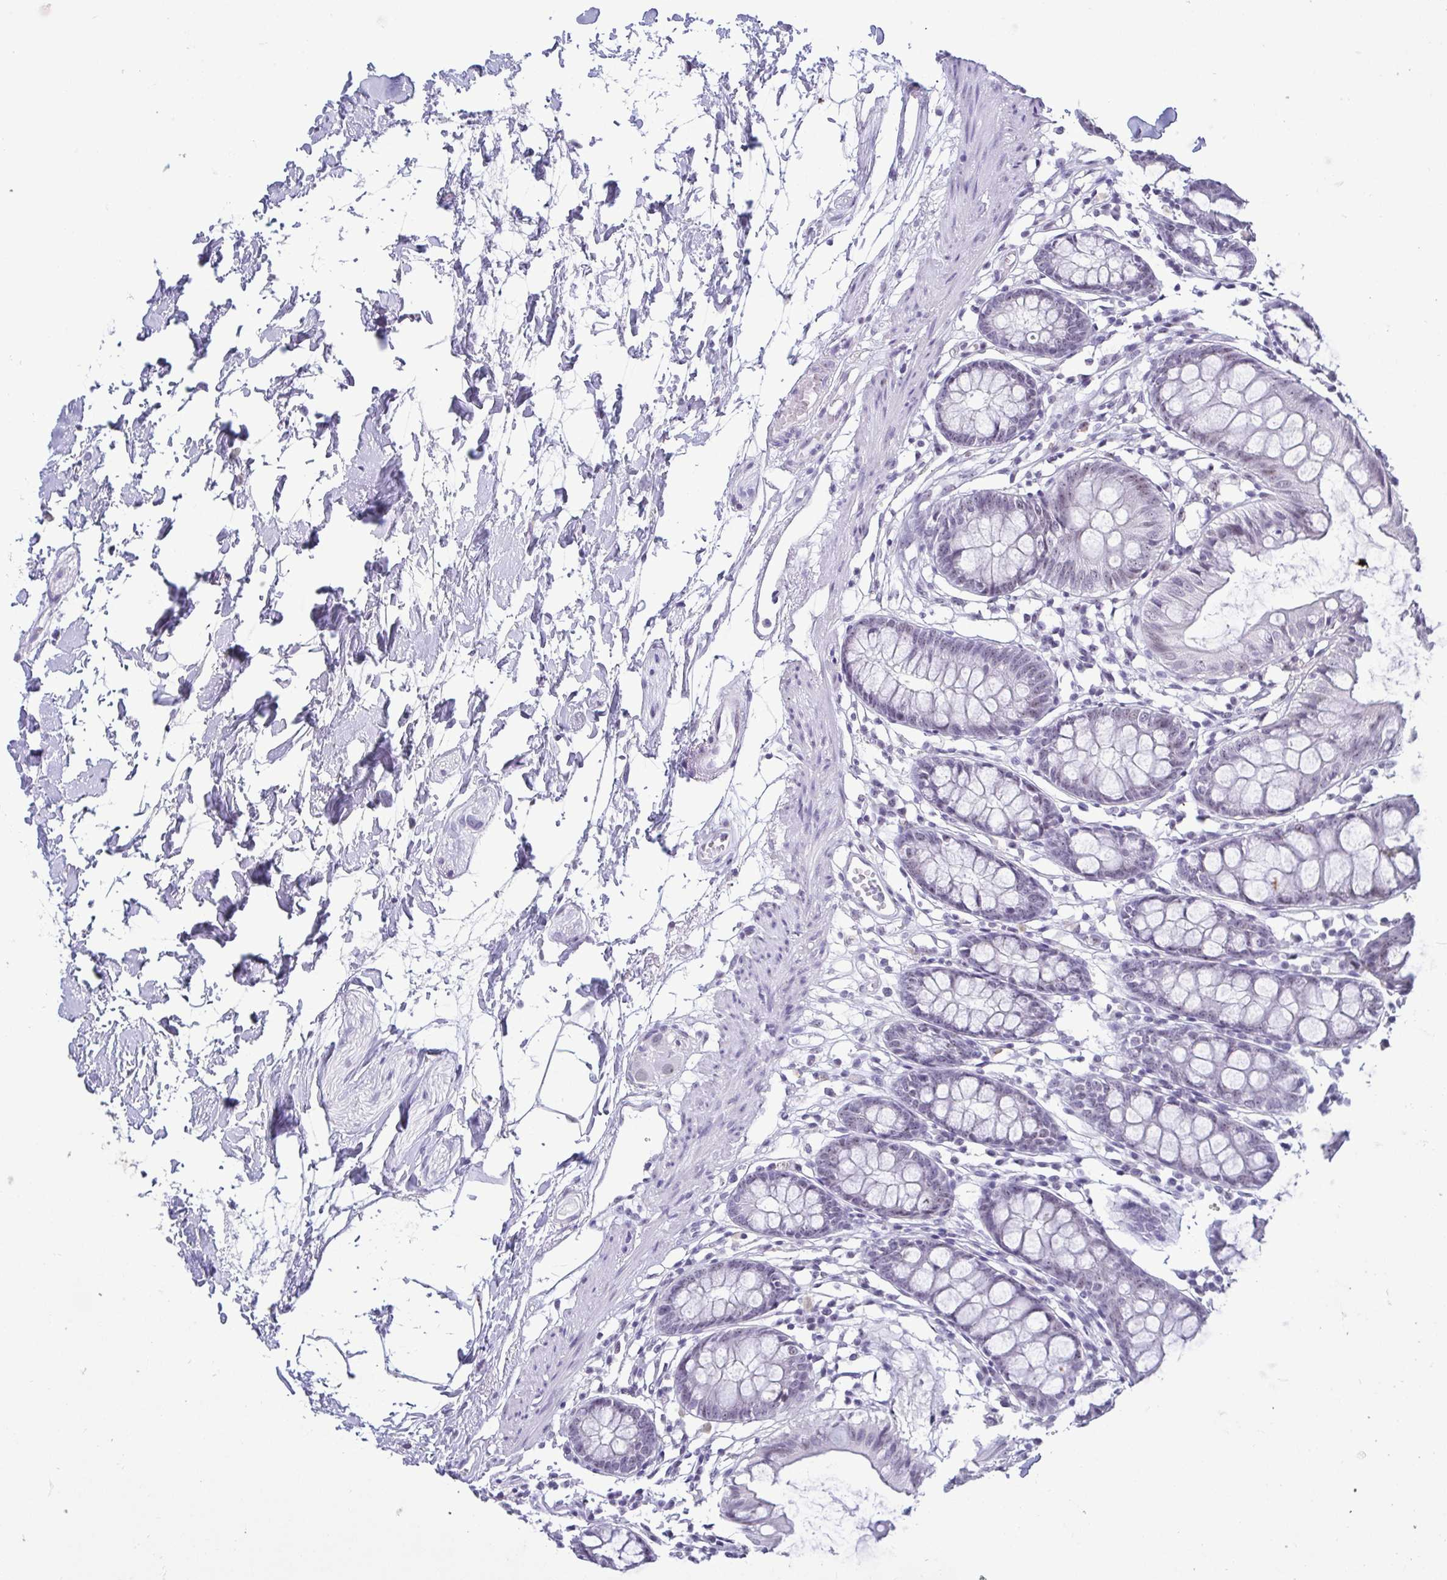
{"staining": {"intensity": "weak", "quantity": "<25%", "location": "nuclear"}, "tissue": "colon", "cell_type": "Endothelial cells", "image_type": "normal", "snomed": [{"axis": "morphology", "description": "Normal tissue, NOS"}, {"axis": "topography", "description": "Colon"}], "caption": "An image of human colon is negative for staining in endothelial cells. The staining was performed using DAB (3,3'-diaminobenzidine) to visualize the protein expression in brown, while the nuclei were stained in blue with hematoxylin (Magnification: 20x).", "gene": "BZW1", "patient": {"sex": "female", "age": 84}}